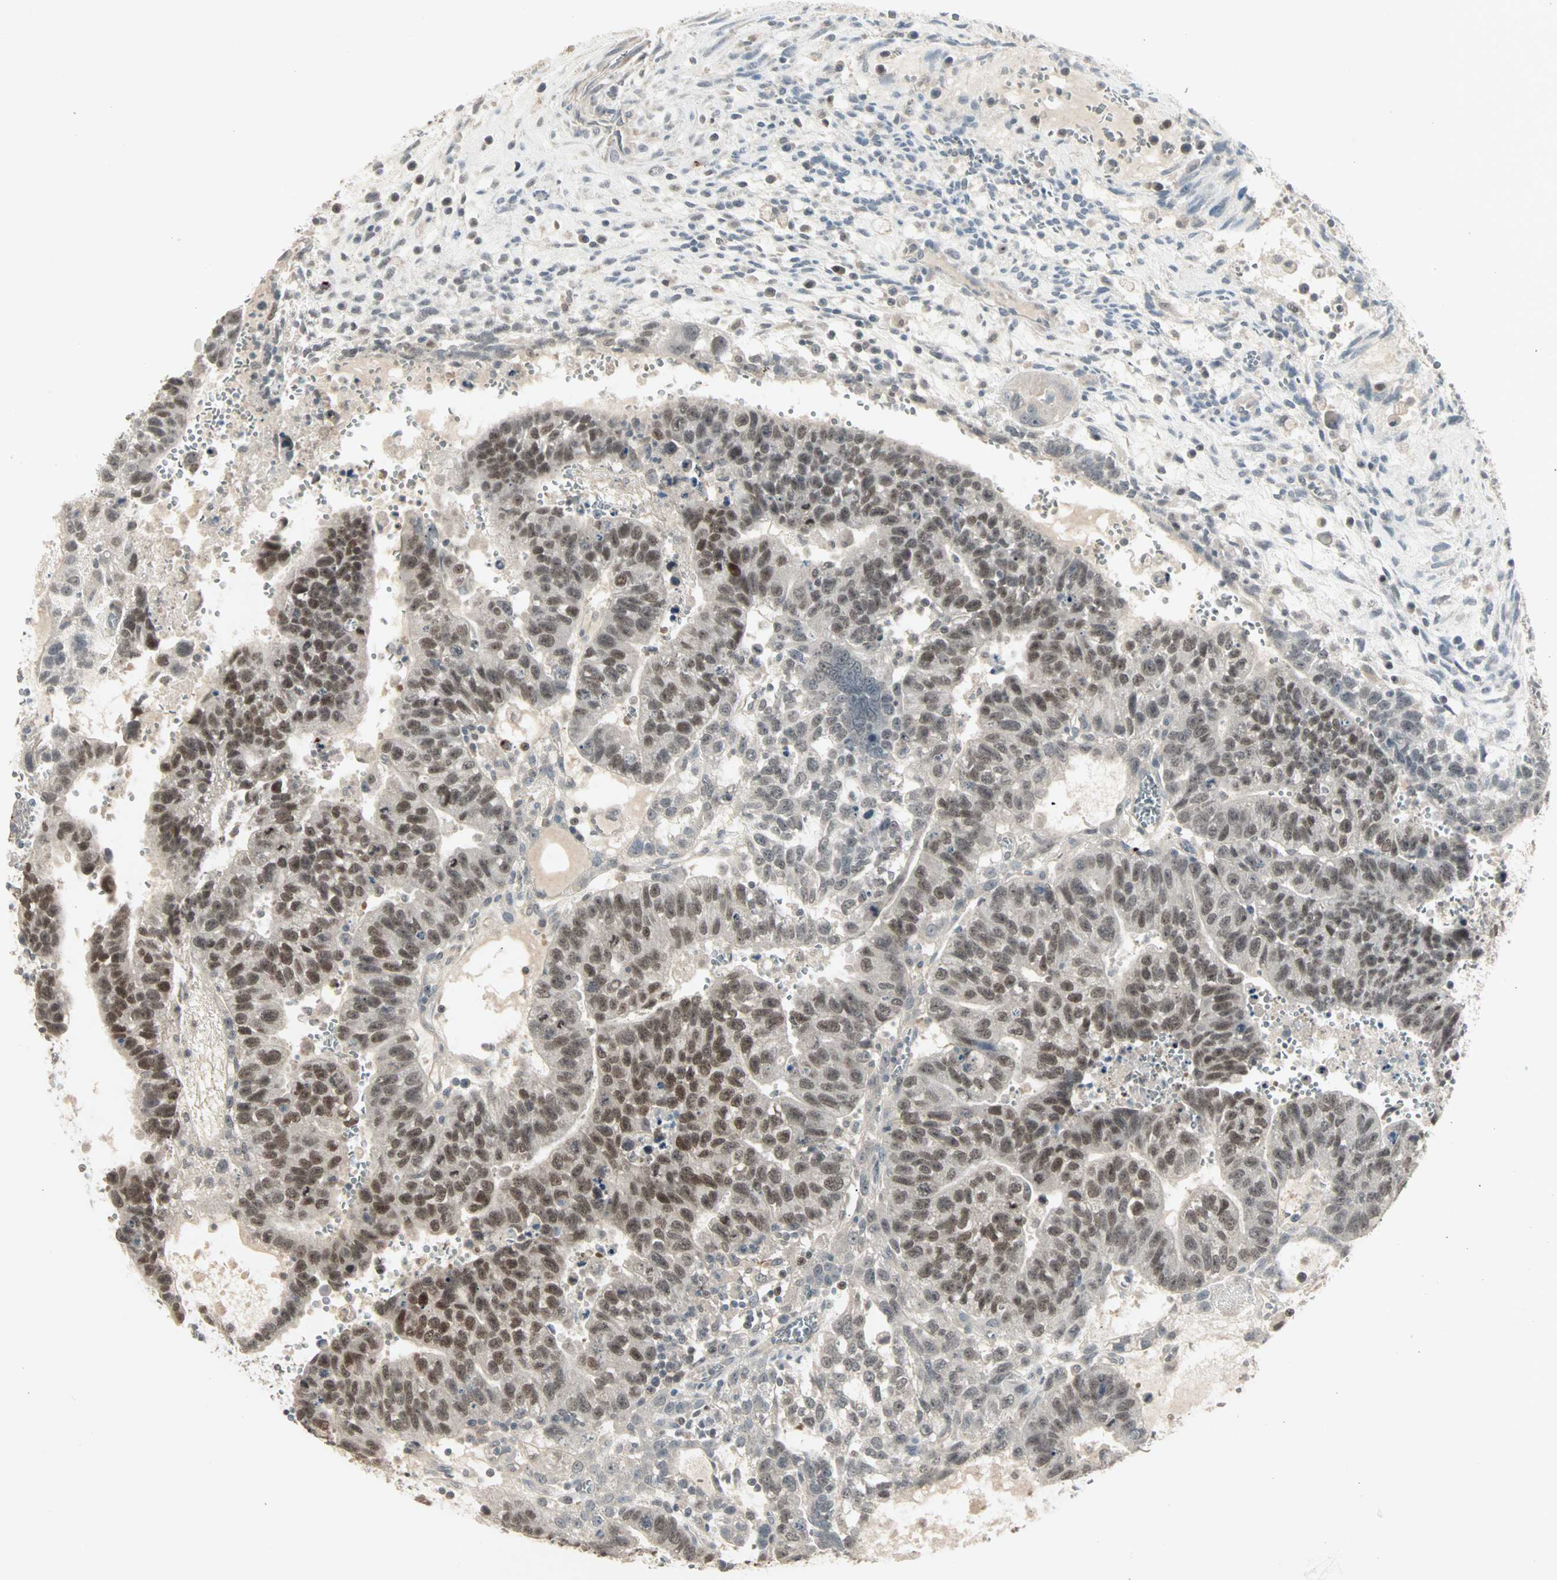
{"staining": {"intensity": "moderate", "quantity": ">75%", "location": "cytoplasmic/membranous,nuclear"}, "tissue": "testis cancer", "cell_type": "Tumor cells", "image_type": "cancer", "snomed": [{"axis": "morphology", "description": "Seminoma, NOS"}, {"axis": "morphology", "description": "Carcinoma, Embryonal, NOS"}, {"axis": "topography", "description": "Testis"}], "caption": "Protein staining demonstrates moderate cytoplasmic/membranous and nuclear expression in about >75% of tumor cells in testis seminoma.", "gene": "KDM4A", "patient": {"sex": "male", "age": 52}}